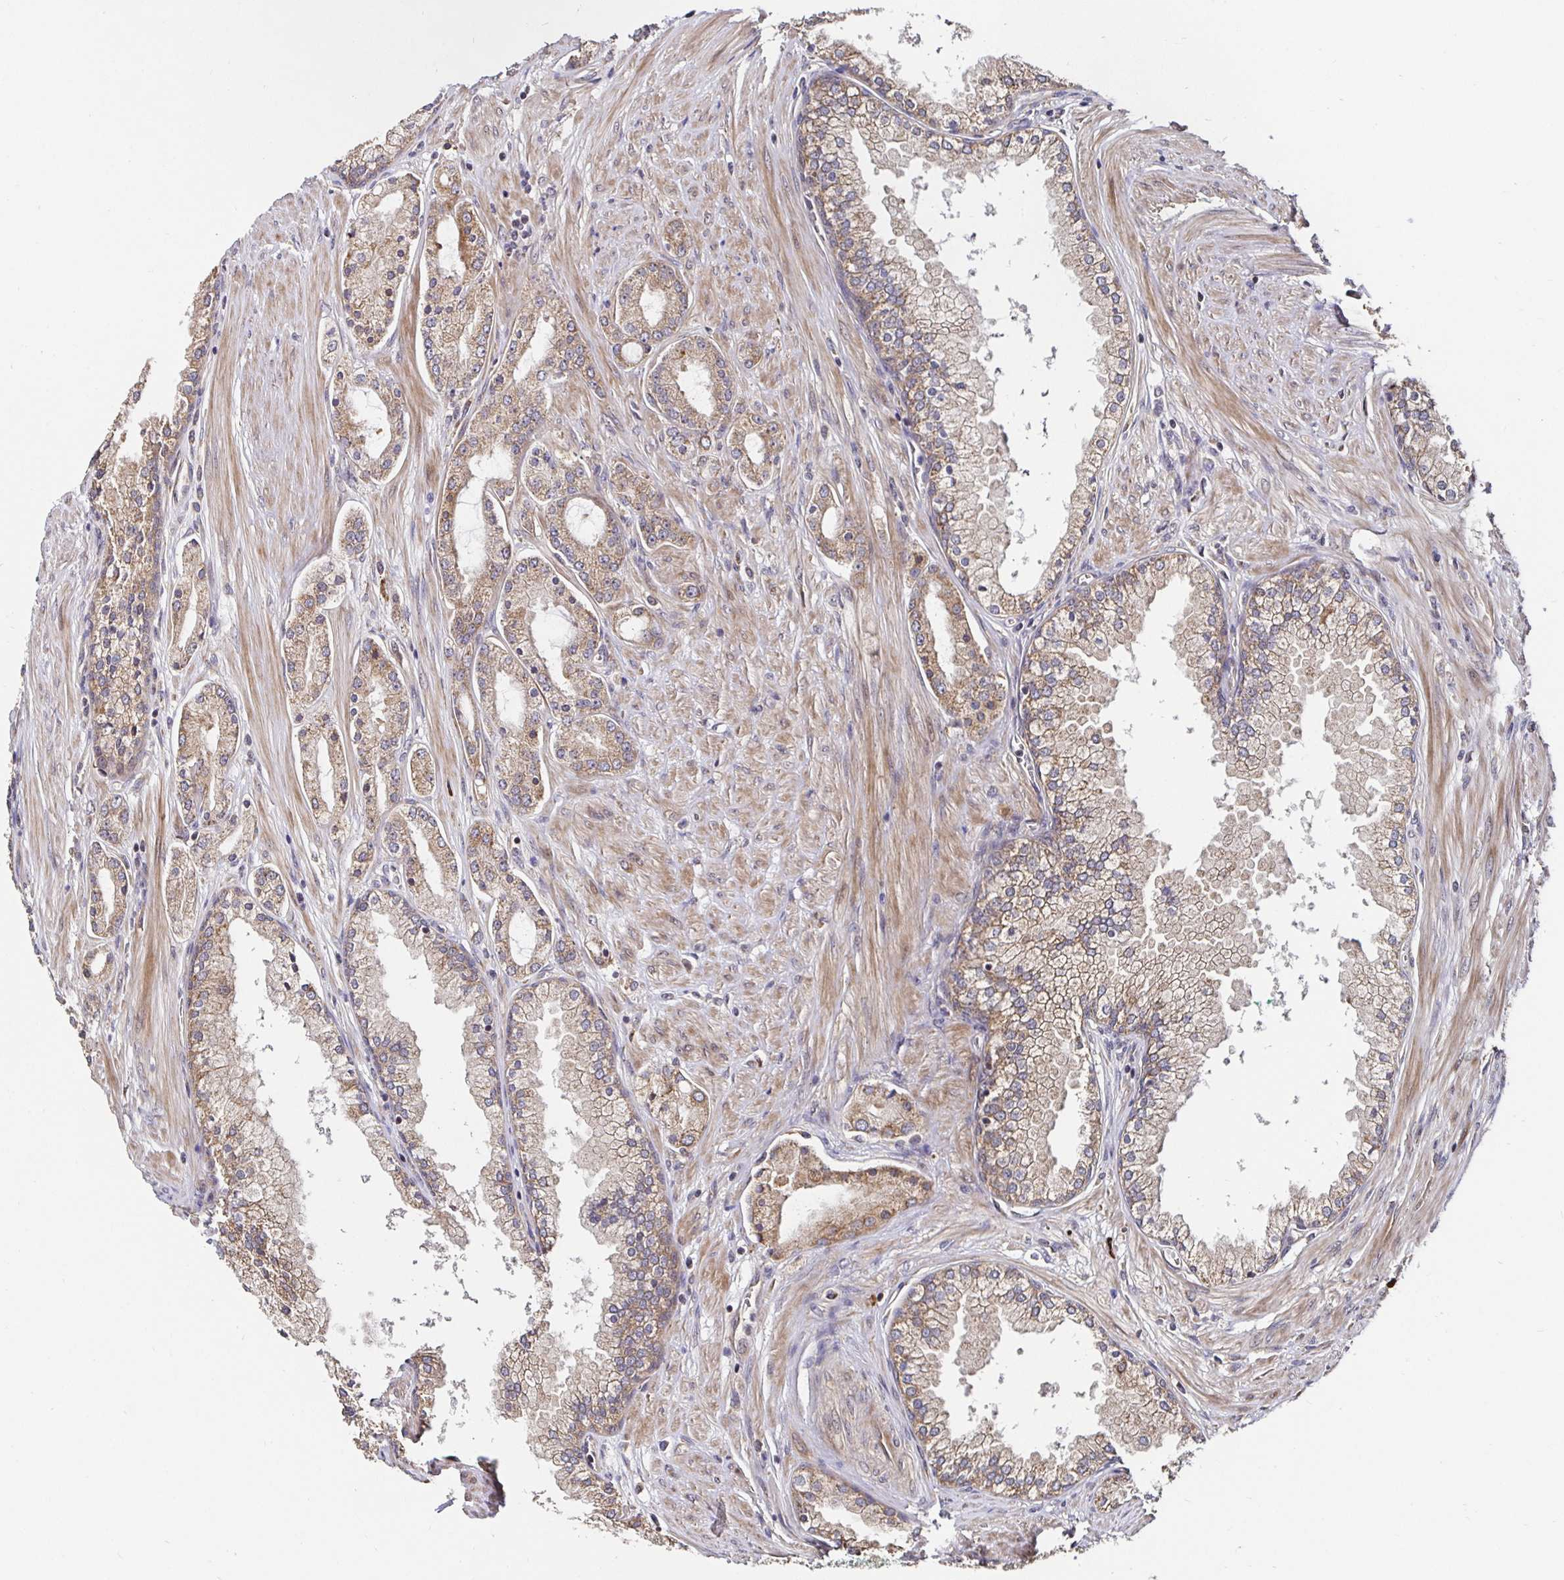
{"staining": {"intensity": "moderate", "quantity": ">75%", "location": "cytoplasmic/membranous"}, "tissue": "prostate cancer", "cell_type": "Tumor cells", "image_type": "cancer", "snomed": [{"axis": "morphology", "description": "Adenocarcinoma, High grade"}, {"axis": "topography", "description": "Prostate"}], "caption": "Human adenocarcinoma (high-grade) (prostate) stained with a brown dye reveals moderate cytoplasmic/membranous positive staining in approximately >75% of tumor cells.", "gene": "MLST8", "patient": {"sex": "male", "age": 66}}